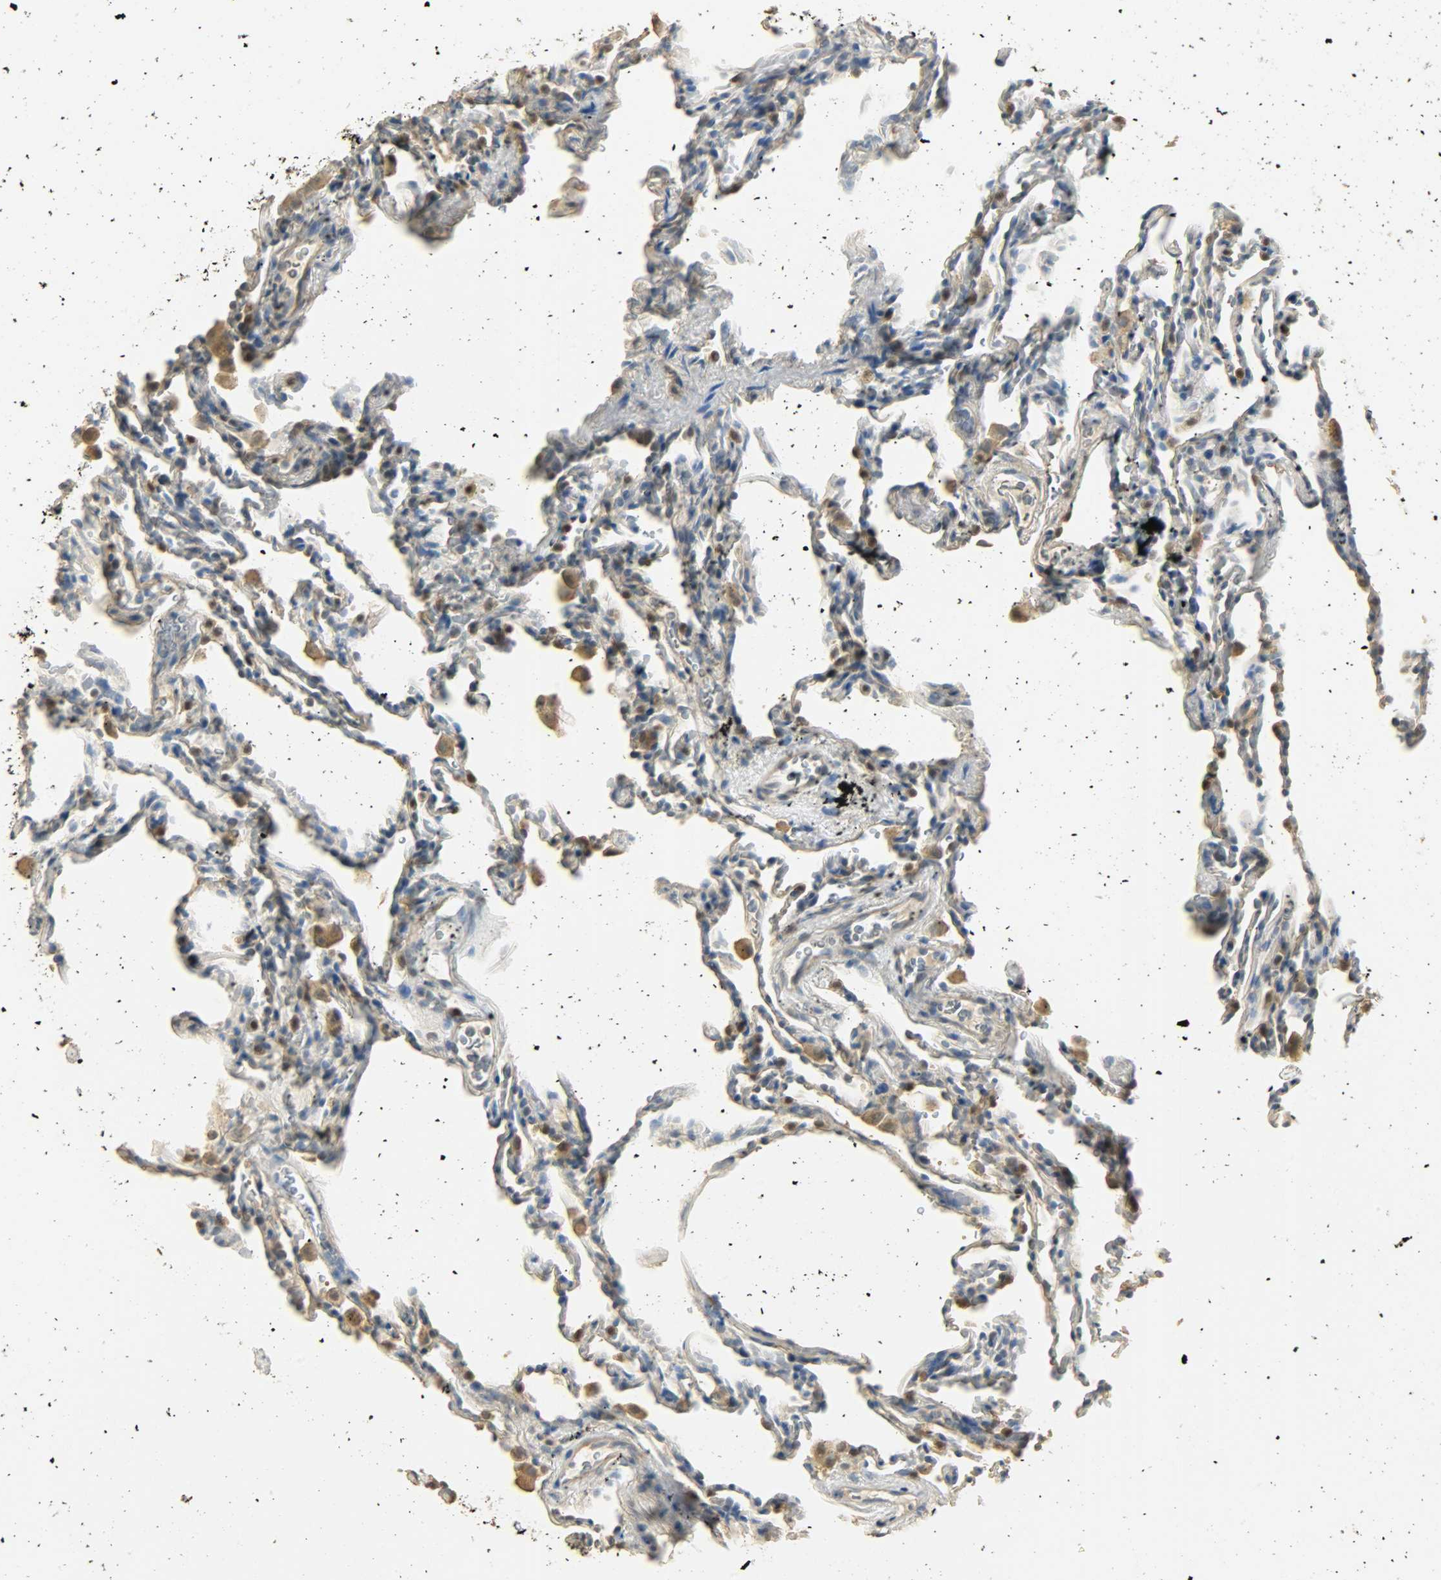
{"staining": {"intensity": "moderate", "quantity": "25%-75%", "location": "cytoplasmic/membranous,nuclear"}, "tissue": "lung", "cell_type": "Alveolar cells", "image_type": "normal", "snomed": [{"axis": "morphology", "description": "Normal tissue, NOS"}, {"axis": "morphology", "description": "Soft tissue tumor metastatic"}, {"axis": "topography", "description": "Lung"}], "caption": "A brown stain labels moderate cytoplasmic/membranous,nuclear positivity of a protein in alveolar cells of benign human lung. The staining is performed using DAB (3,3'-diaminobenzidine) brown chromogen to label protein expression. The nuclei are counter-stained blue using hematoxylin.", "gene": "USP13", "patient": {"sex": "male", "age": 59}}